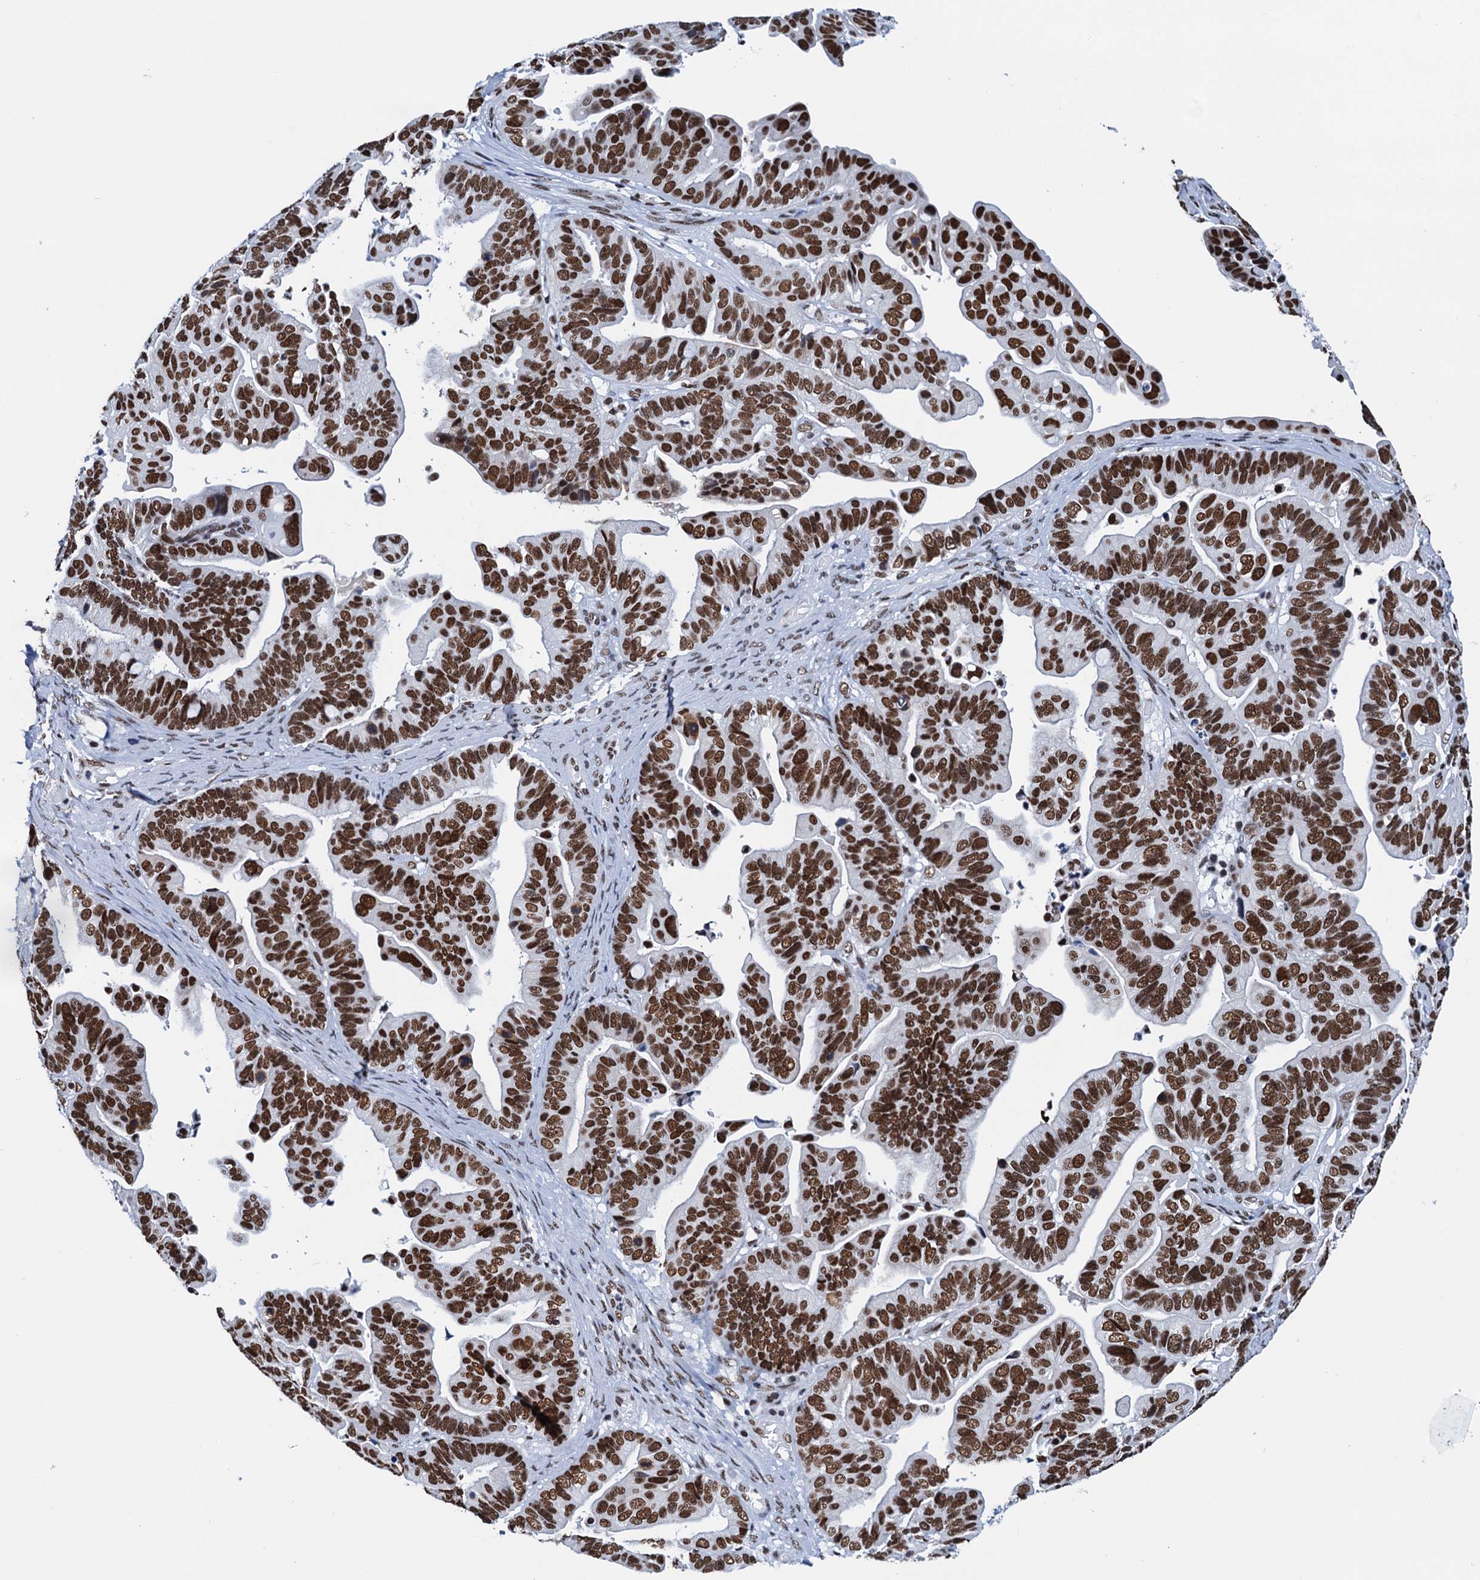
{"staining": {"intensity": "strong", "quantity": ">75%", "location": "nuclear"}, "tissue": "ovarian cancer", "cell_type": "Tumor cells", "image_type": "cancer", "snomed": [{"axis": "morphology", "description": "Cystadenocarcinoma, serous, NOS"}, {"axis": "topography", "description": "Ovary"}], "caption": "This is a micrograph of IHC staining of ovarian serous cystadenocarcinoma, which shows strong staining in the nuclear of tumor cells.", "gene": "SLTM", "patient": {"sex": "female", "age": 56}}